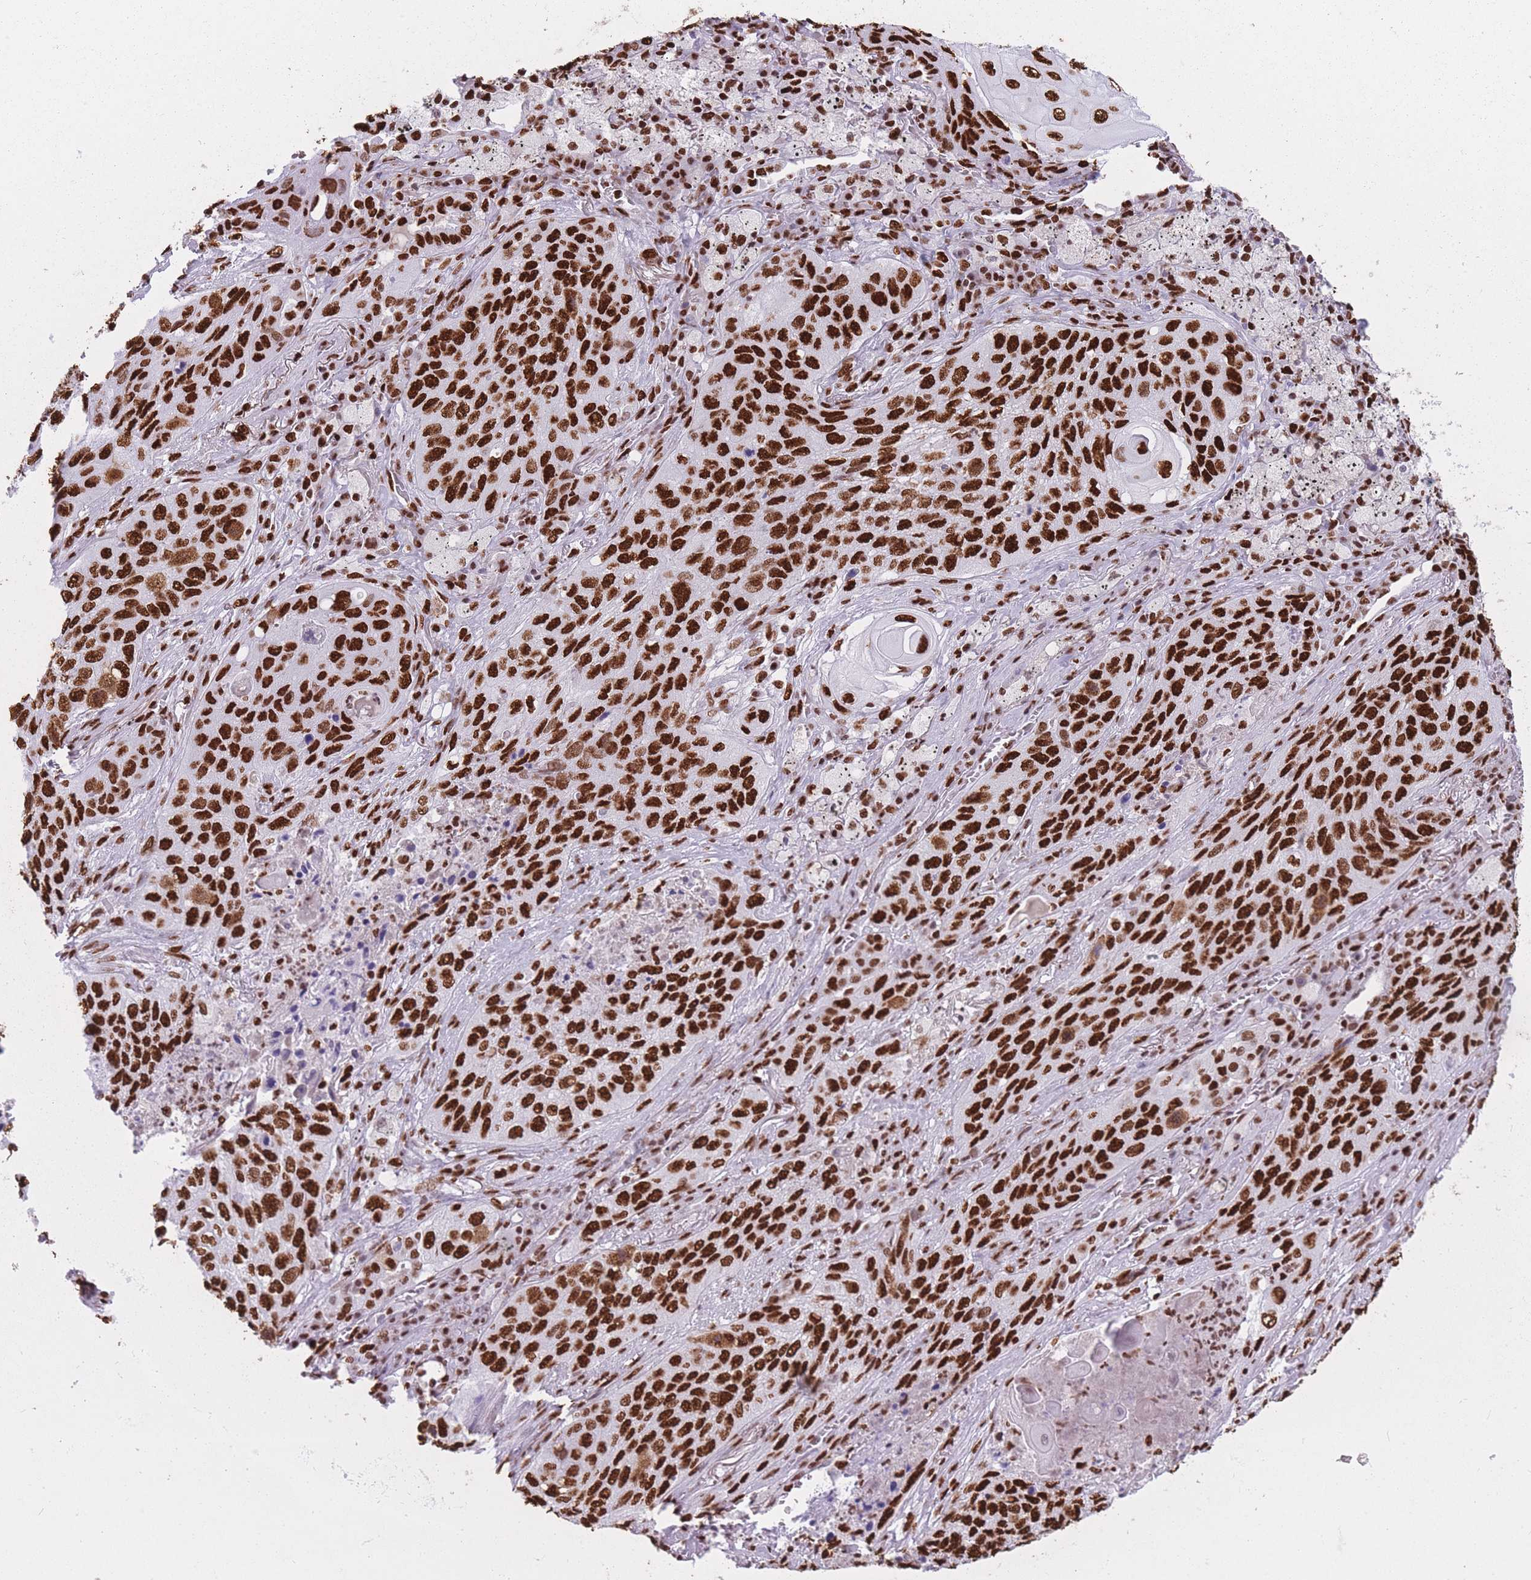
{"staining": {"intensity": "strong", "quantity": ">75%", "location": "nuclear"}, "tissue": "lung cancer", "cell_type": "Tumor cells", "image_type": "cancer", "snomed": [{"axis": "morphology", "description": "Squamous cell carcinoma, NOS"}, {"axis": "topography", "description": "Lung"}], "caption": "Lung cancer stained for a protein displays strong nuclear positivity in tumor cells.", "gene": "HNRNPUL1", "patient": {"sex": "female", "age": 63}}